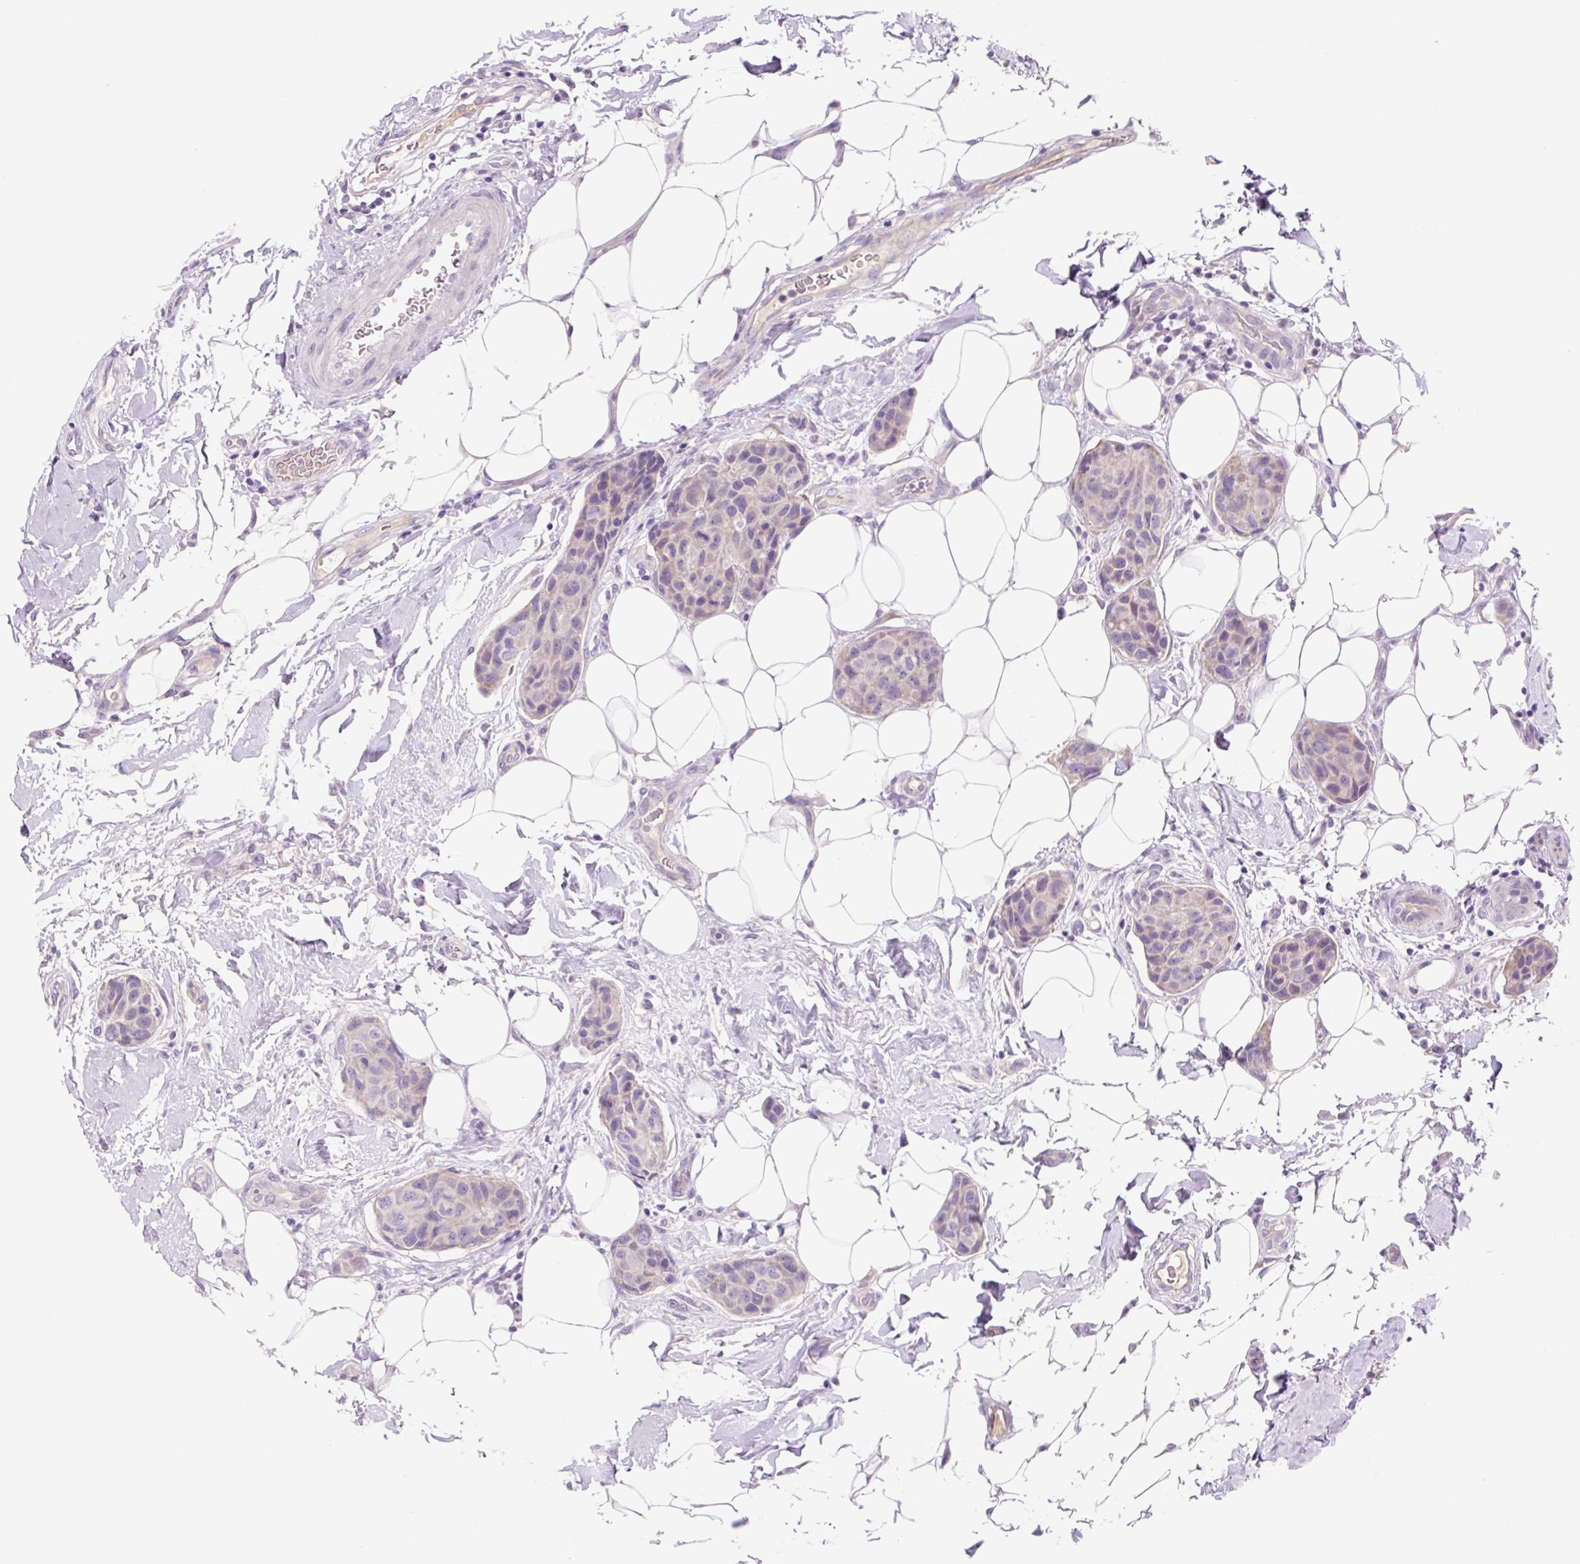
{"staining": {"intensity": "weak", "quantity": "<25%", "location": "cytoplasmic/membranous"}, "tissue": "breast cancer", "cell_type": "Tumor cells", "image_type": "cancer", "snomed": [{"axis": "morphology", "description": "Duct carcinoma"}, {"axis": "topography", "description": "Breast"}, {"axis": "topography", "description": "Lymph node"}], "caption": "Tumor cells show no significant protein positivity in intraductal carcinoma (breast).", "gene": "CELF6", "patient": {"sex": "female", "age": 80}}